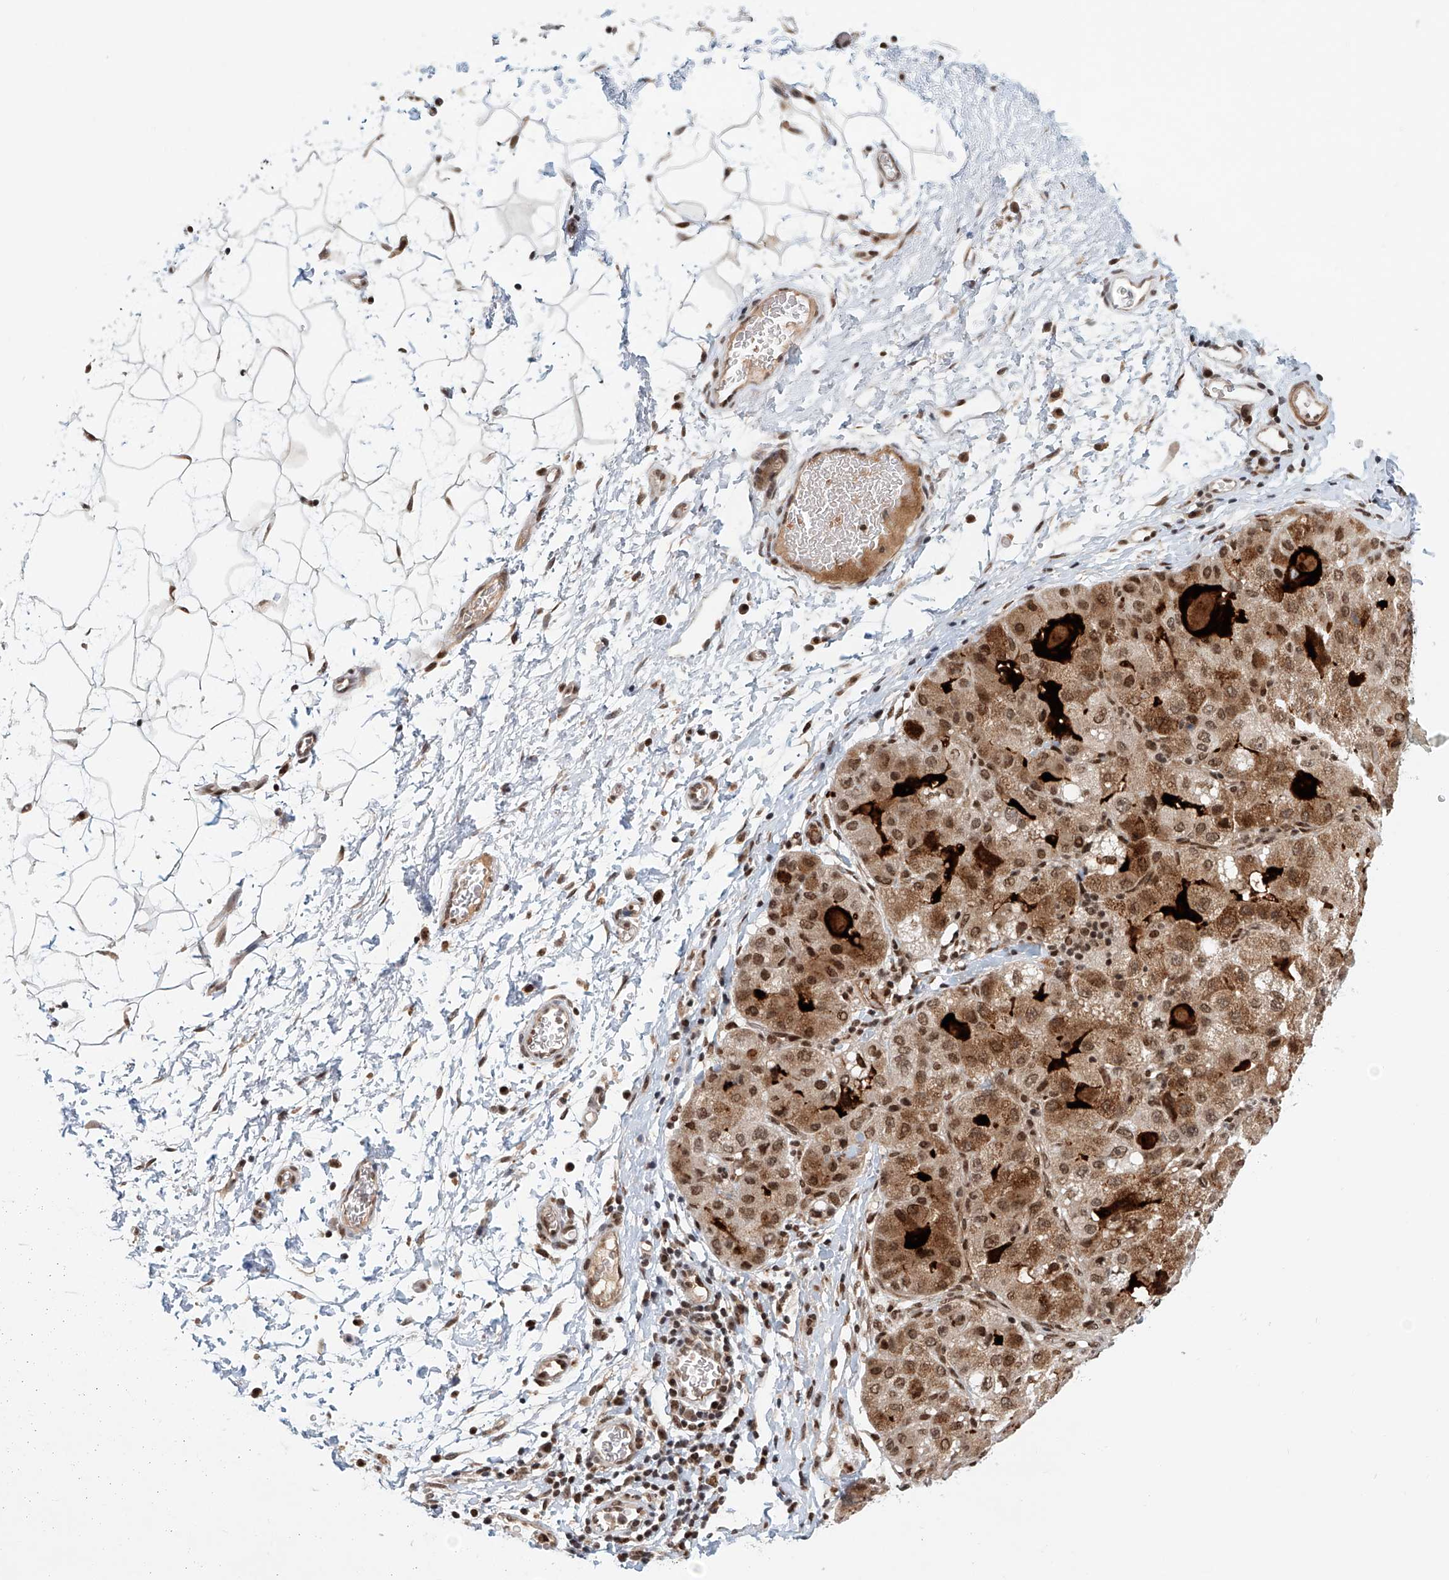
{"staining": {"intensity": "moderate", "quantity": ">75%", "location": "cytoplasmic/membranous,nuclear"}, "tissue": "liver cancer", "cell_type": "Tumor cells", "image_type": "cancer", "snomed": [{"axis": "morphology", "description": "Carcinoma, Hepatocellular, NOS"}, {"axis": "topography", "description": "Liver"}], "caption": "IHC of liver hepatocellular carcinoma shows medium levels of moderate cytoplasmic/membranous and nuclear expression in about >75% of tumor cells.", "gene": "ZNF470", "patient": {"sex": "male", "age": 80}}